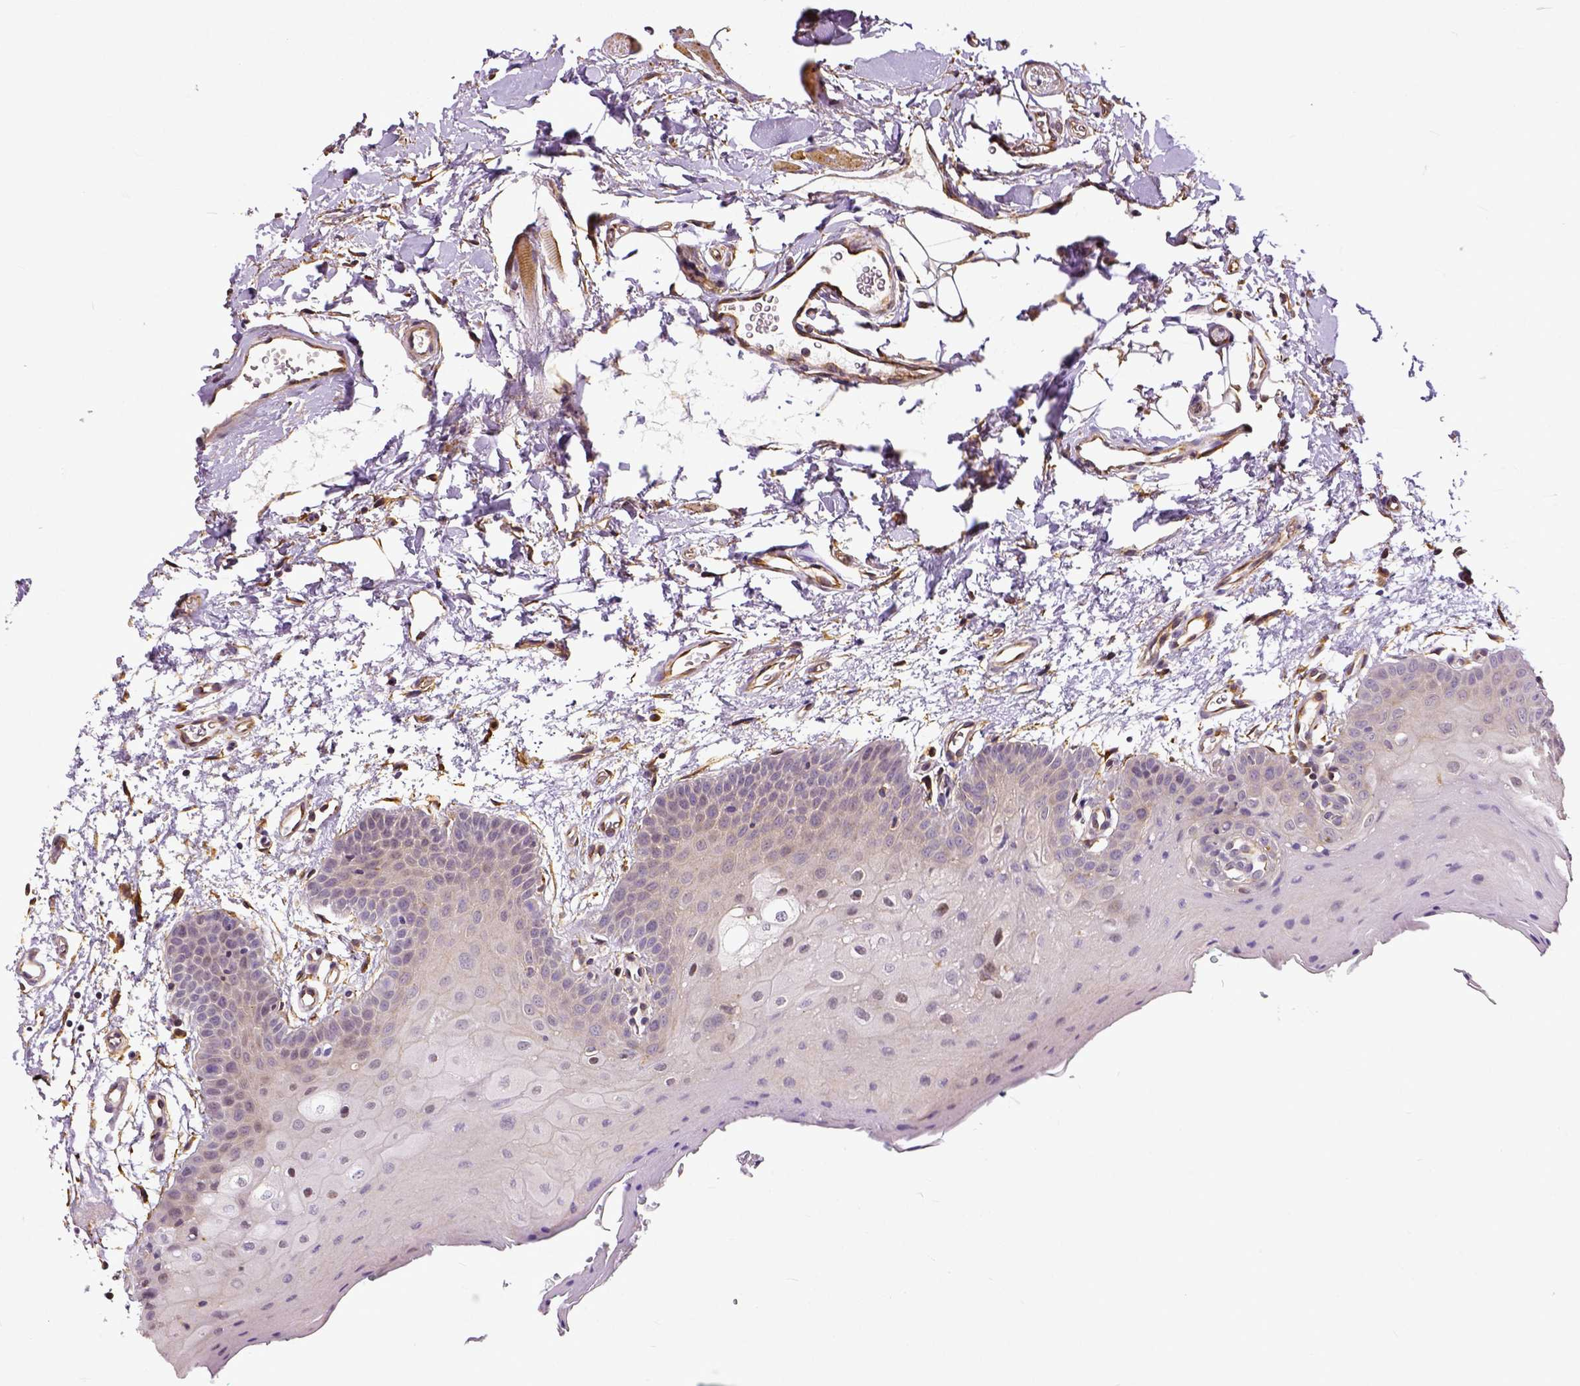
{"staining": {"intensity": "weak", "quantity": "25%-75%", "location": "cytoplasmic/membranous"}, "tissue": "oral mucosa", "cell_type": "Squamous epithelial cells", "image_type": "normal", "snomed": [{"axis": "morphology", "description": "Normal tissue, NOS"}, {"axis": "morphology", "description": "Squamous cell carcinoma, NOS"}, {"axis": "topography", "description": "Oral tissue"}, {"axis": "topography", "description": "Head-Neck"}], "caption": "Human oral mucosa stained with a protein marker shows weak staining in squamous epithelial cells.", "gene": "DICER1", "patient": {"sex": "female", "age": 50}}